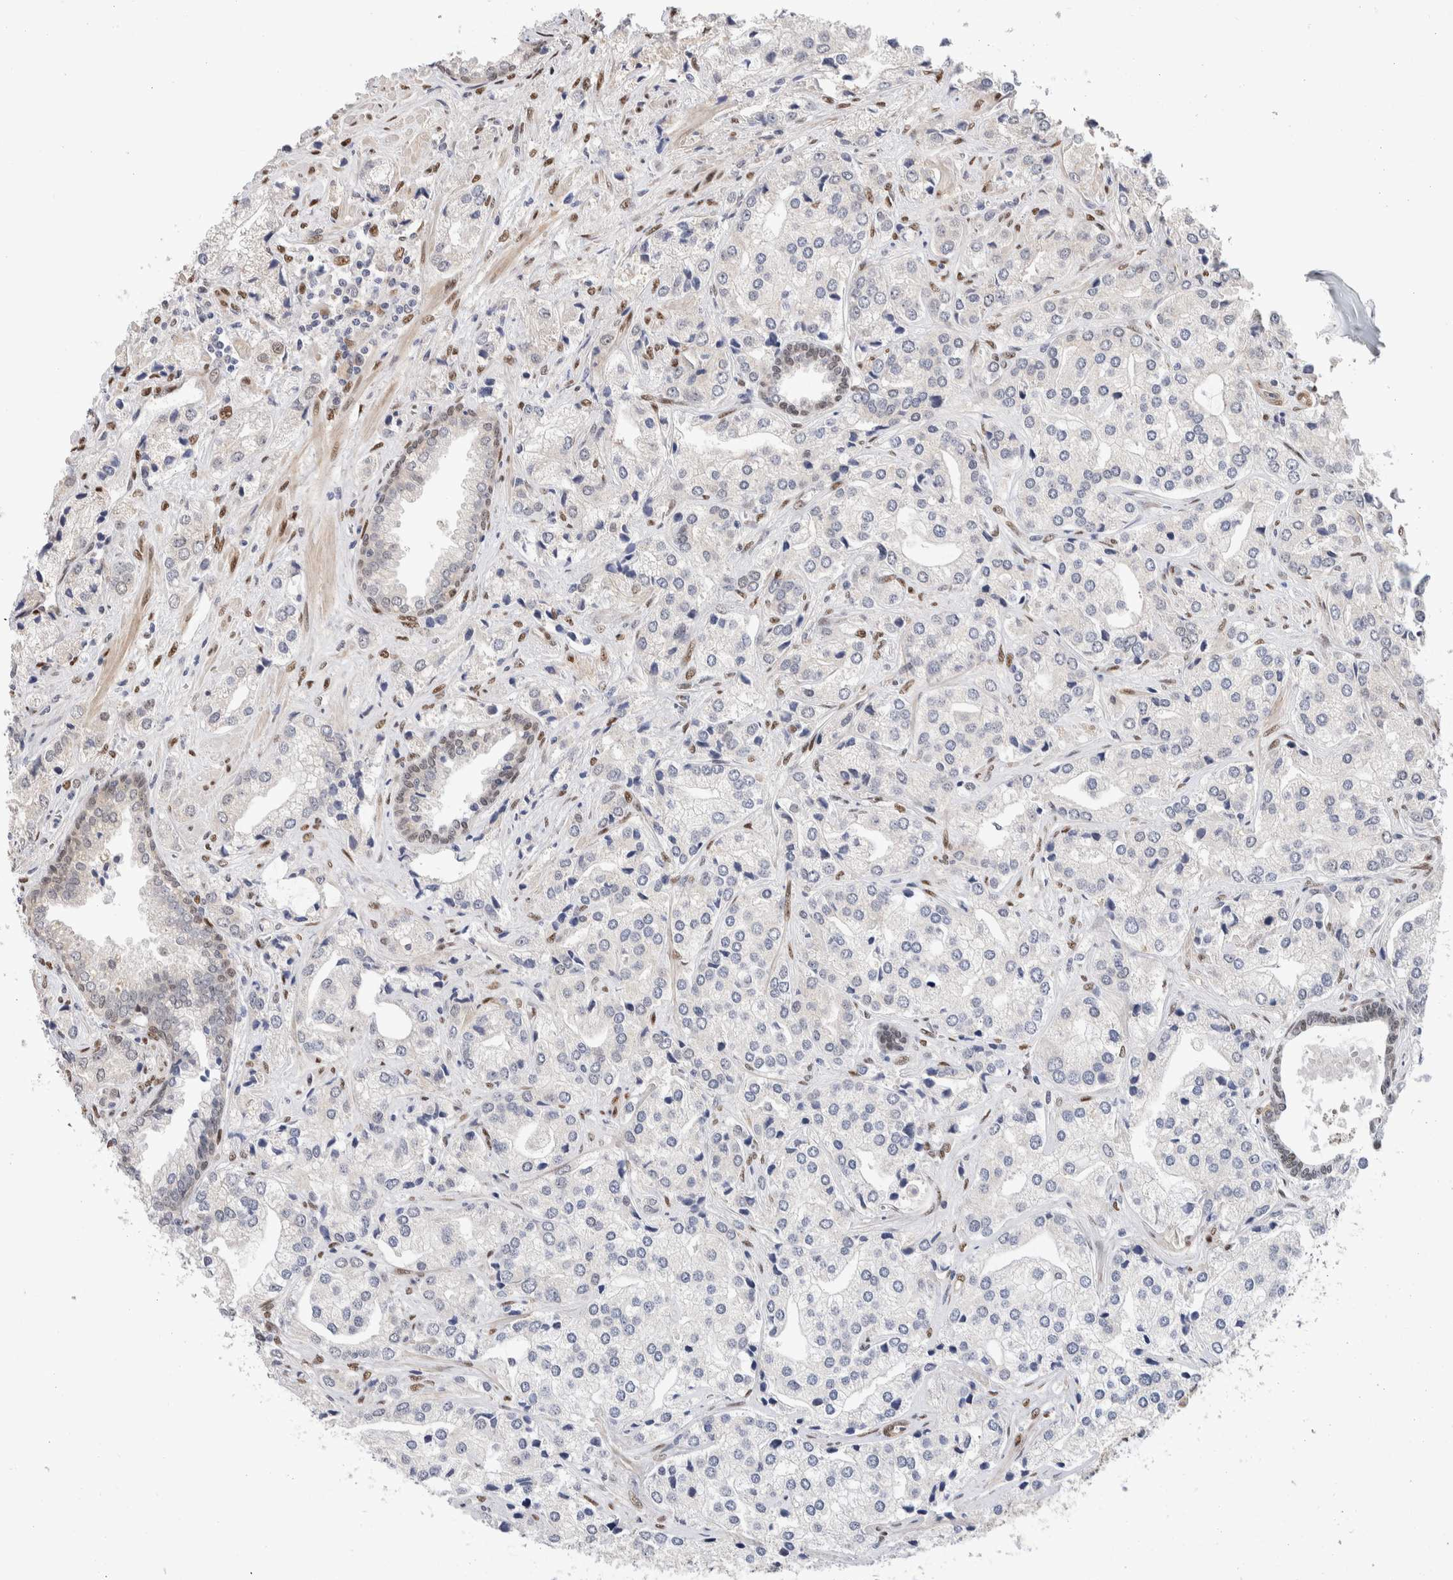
{"staining": {"intensity": "negative", "quantity": "none", "location": "none"}, "tissue": "prostate cancer", "cell_type": "Tumor cells", "image_type": "cancer", "snomed": [{"axis": "morphology", "description": "Adenocarcinoma, High grade"}, {"axis": "topography", "description": "Prostate"}], "caption": "The immunohistochemistry photomicrograph has no significant expression in tumor cells of prostate cancer tissue.", "gene": "NSMAF", "patient": {"sex": "male", "age": 66}}